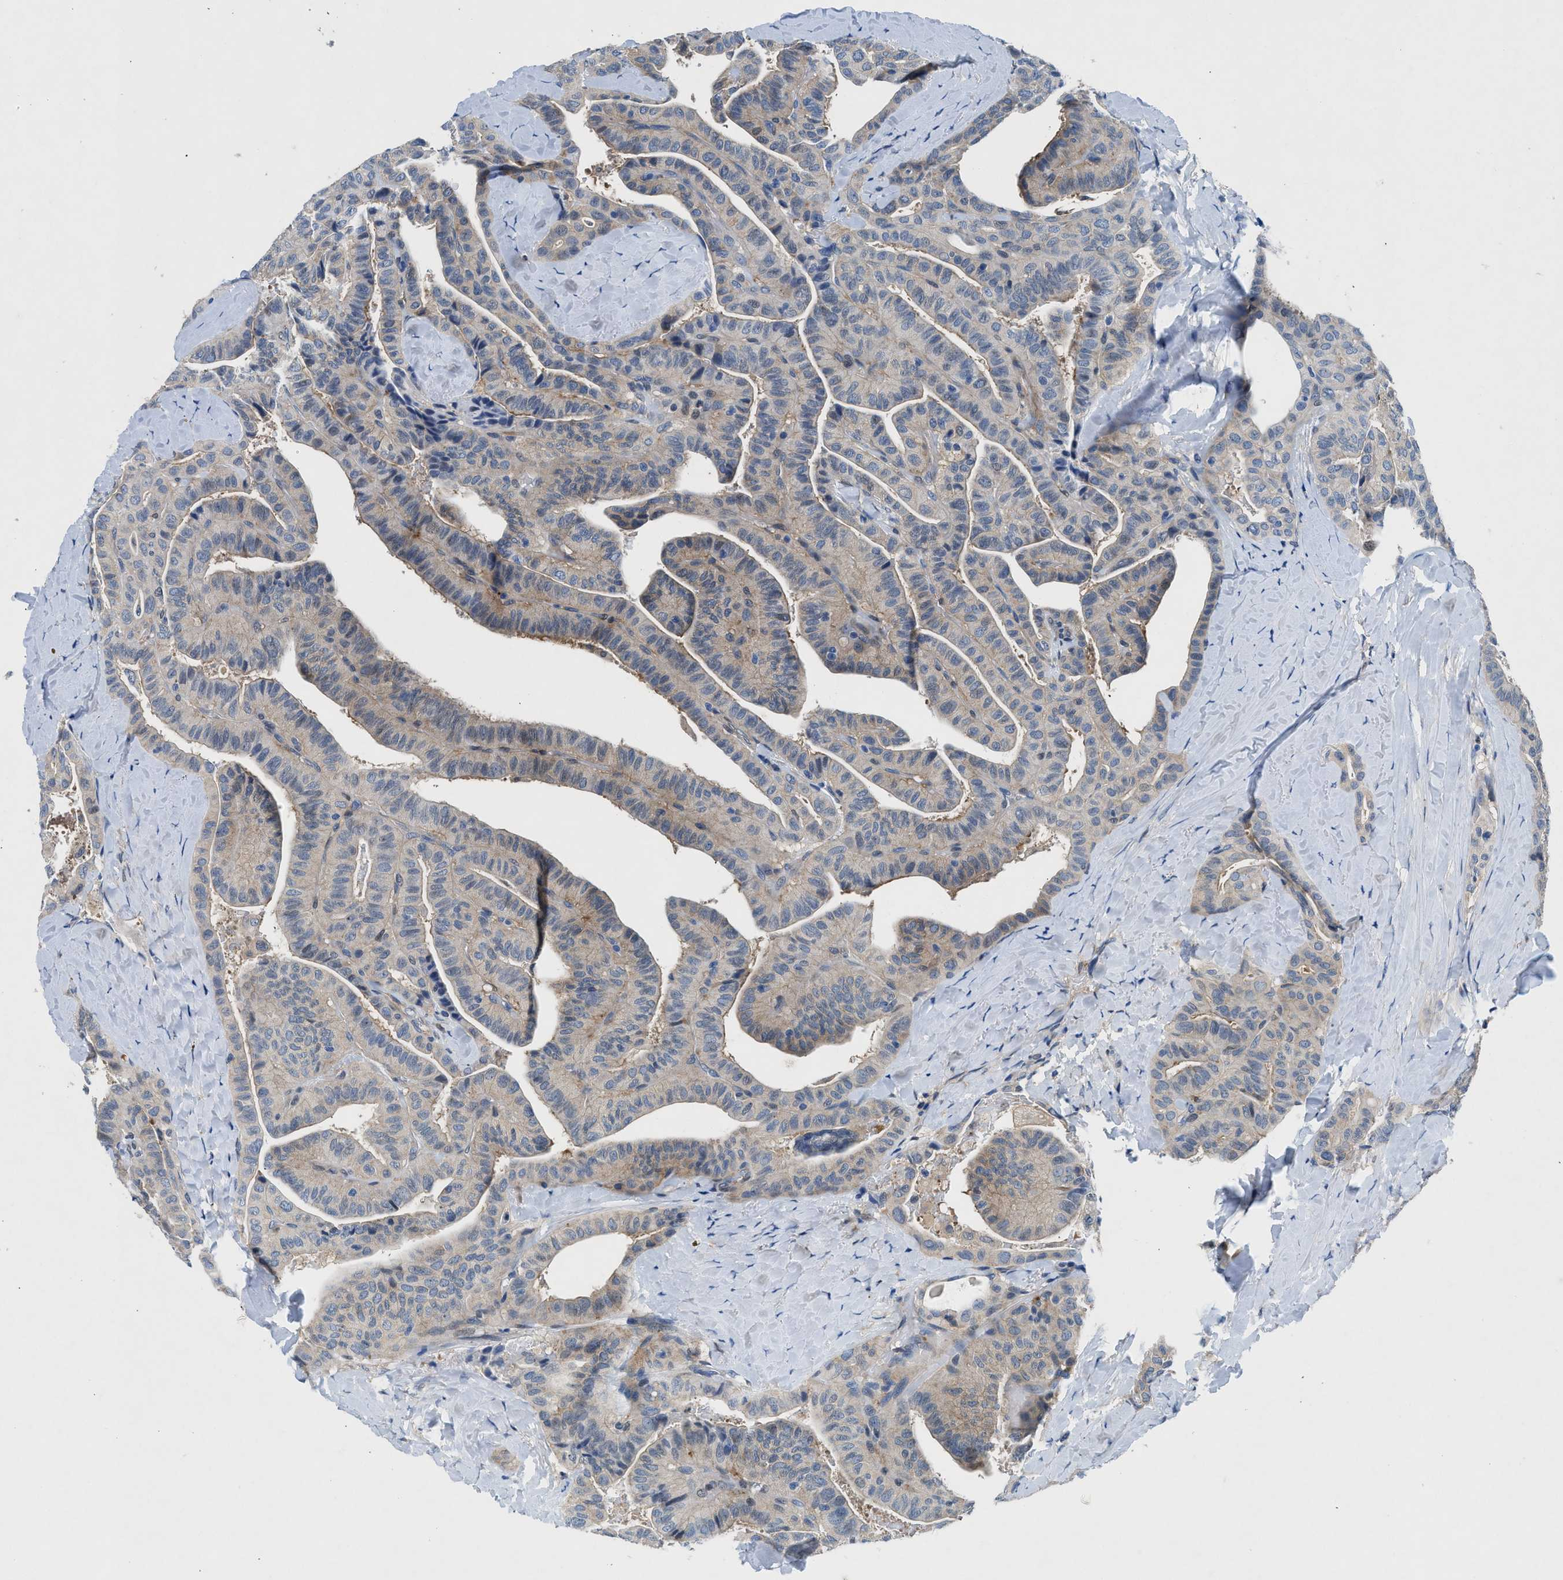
{"staining": {"intensity": "weak", "quantity": "<25%", "location": "cytoplasmic/membranous"}, "tissue": "thyroid cancer", "cell_type": "Tumor cells", "image_type": "cancer", "snomed": [{"axis": "morphology", "description": "Papillary adenocarcinoma, NOS"}, {"axis": "topography", "description": "Thyroid gland"}], "caption": "This is a image of IHC staining of thyroid cancer, which shows no expression in tumor cells. The staining is performed using DAB (3,3'-diaminobenzidine) brown chromogen with nuclei counter-stained in using hematoxylin.", "gene": "COPS2", "patient": {"sex": "male", "age": 77}}